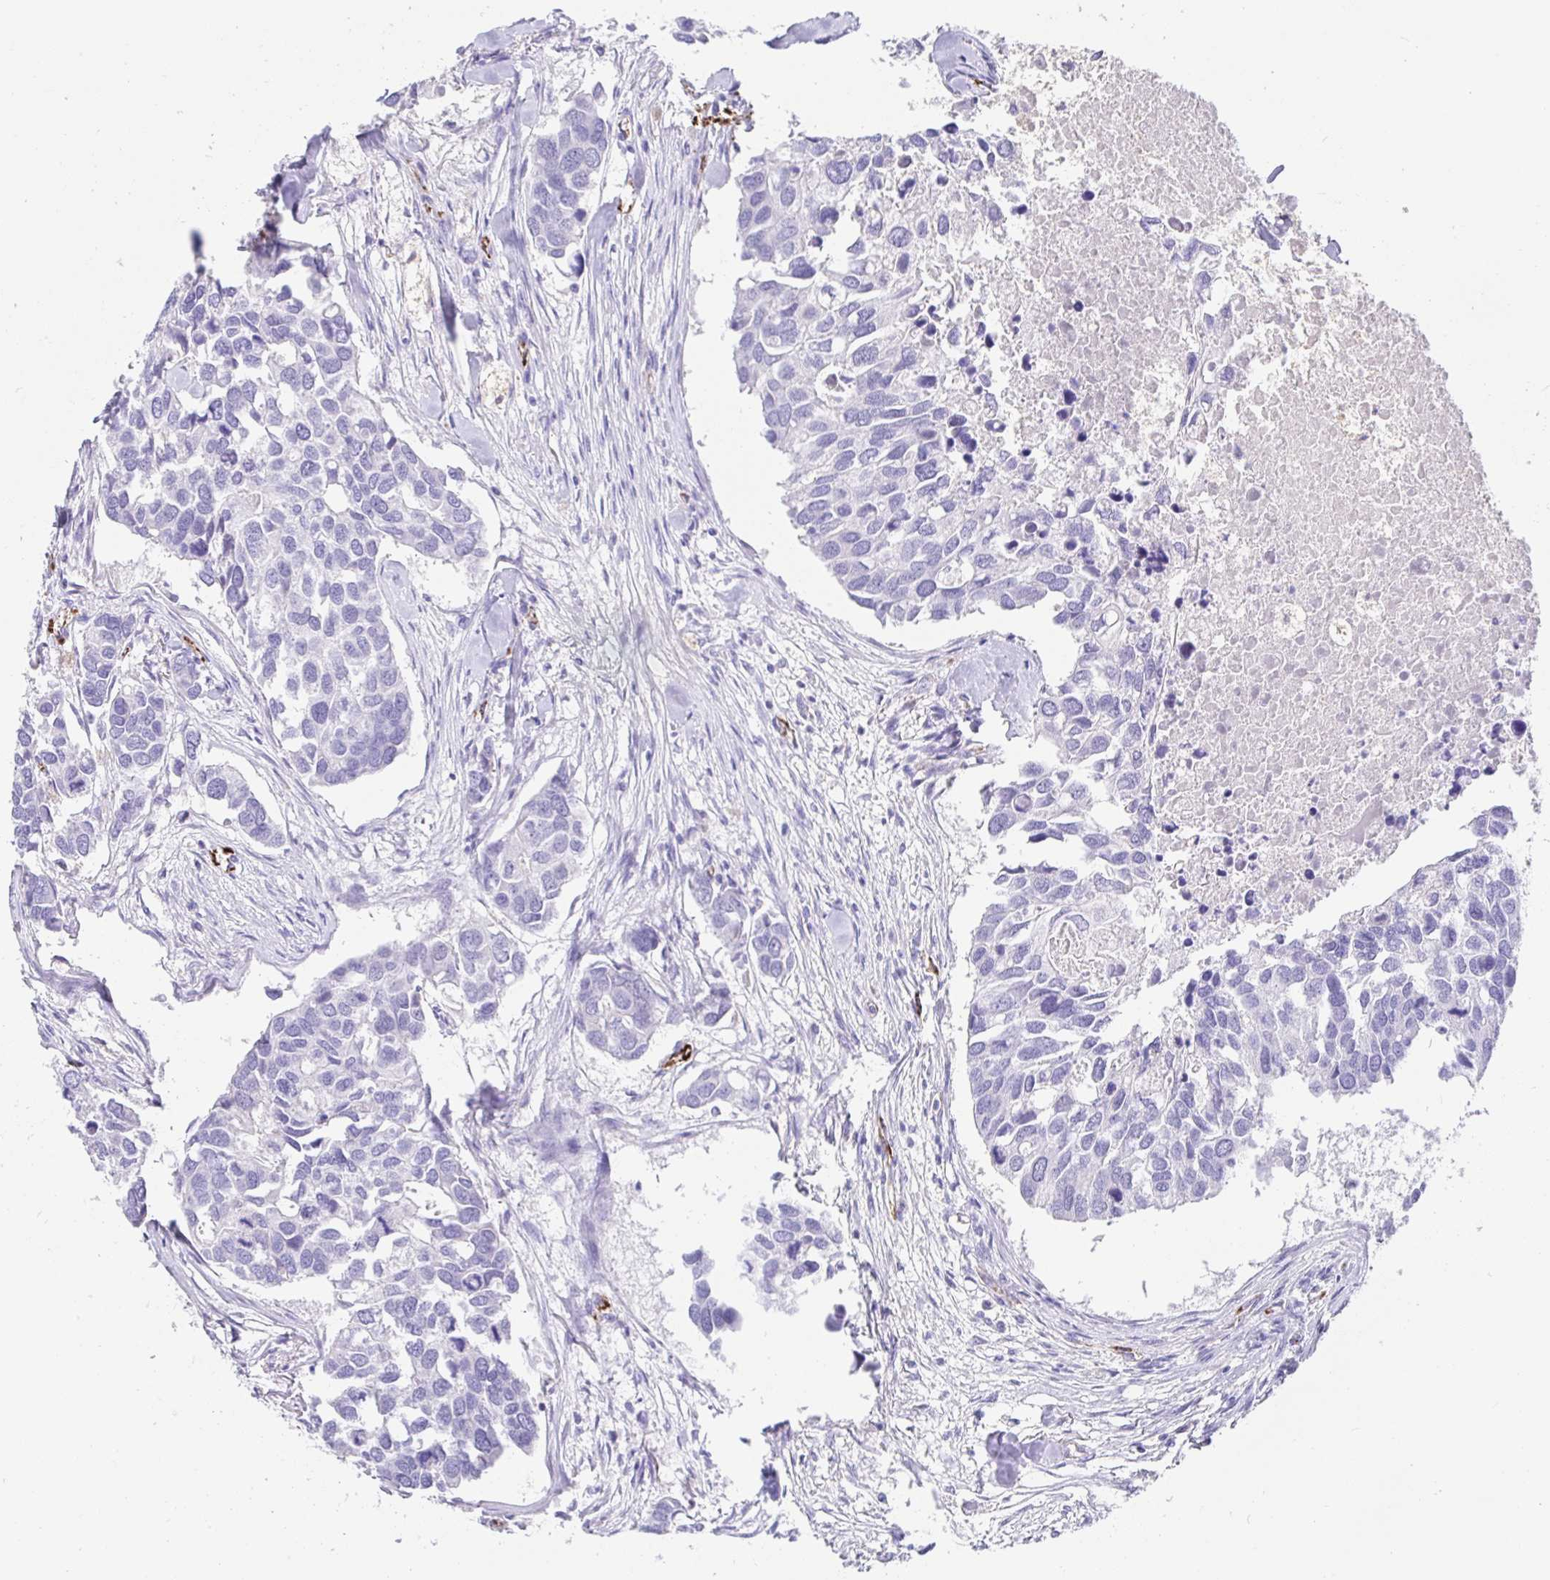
{"staining": {"intensity": "negative", "quantity": "none", "location": "none"}, "tissue": "breast cancer", "cell_type": "Tumor cells", "image_type": "cancer", "snomed": [{"axis": "morphology", "description": "Duct carcinoma"}, {"axis": "topography", "description": "Breast"}], "caption": "Human breast cancer (infiltrating ductal carcinoma) stained for a protein using immunohistochemistry (IHC) demonstrates no positivity in tumor cells.", "gene": "MAOA", "patient": {"sex": "female", "age": 83}}